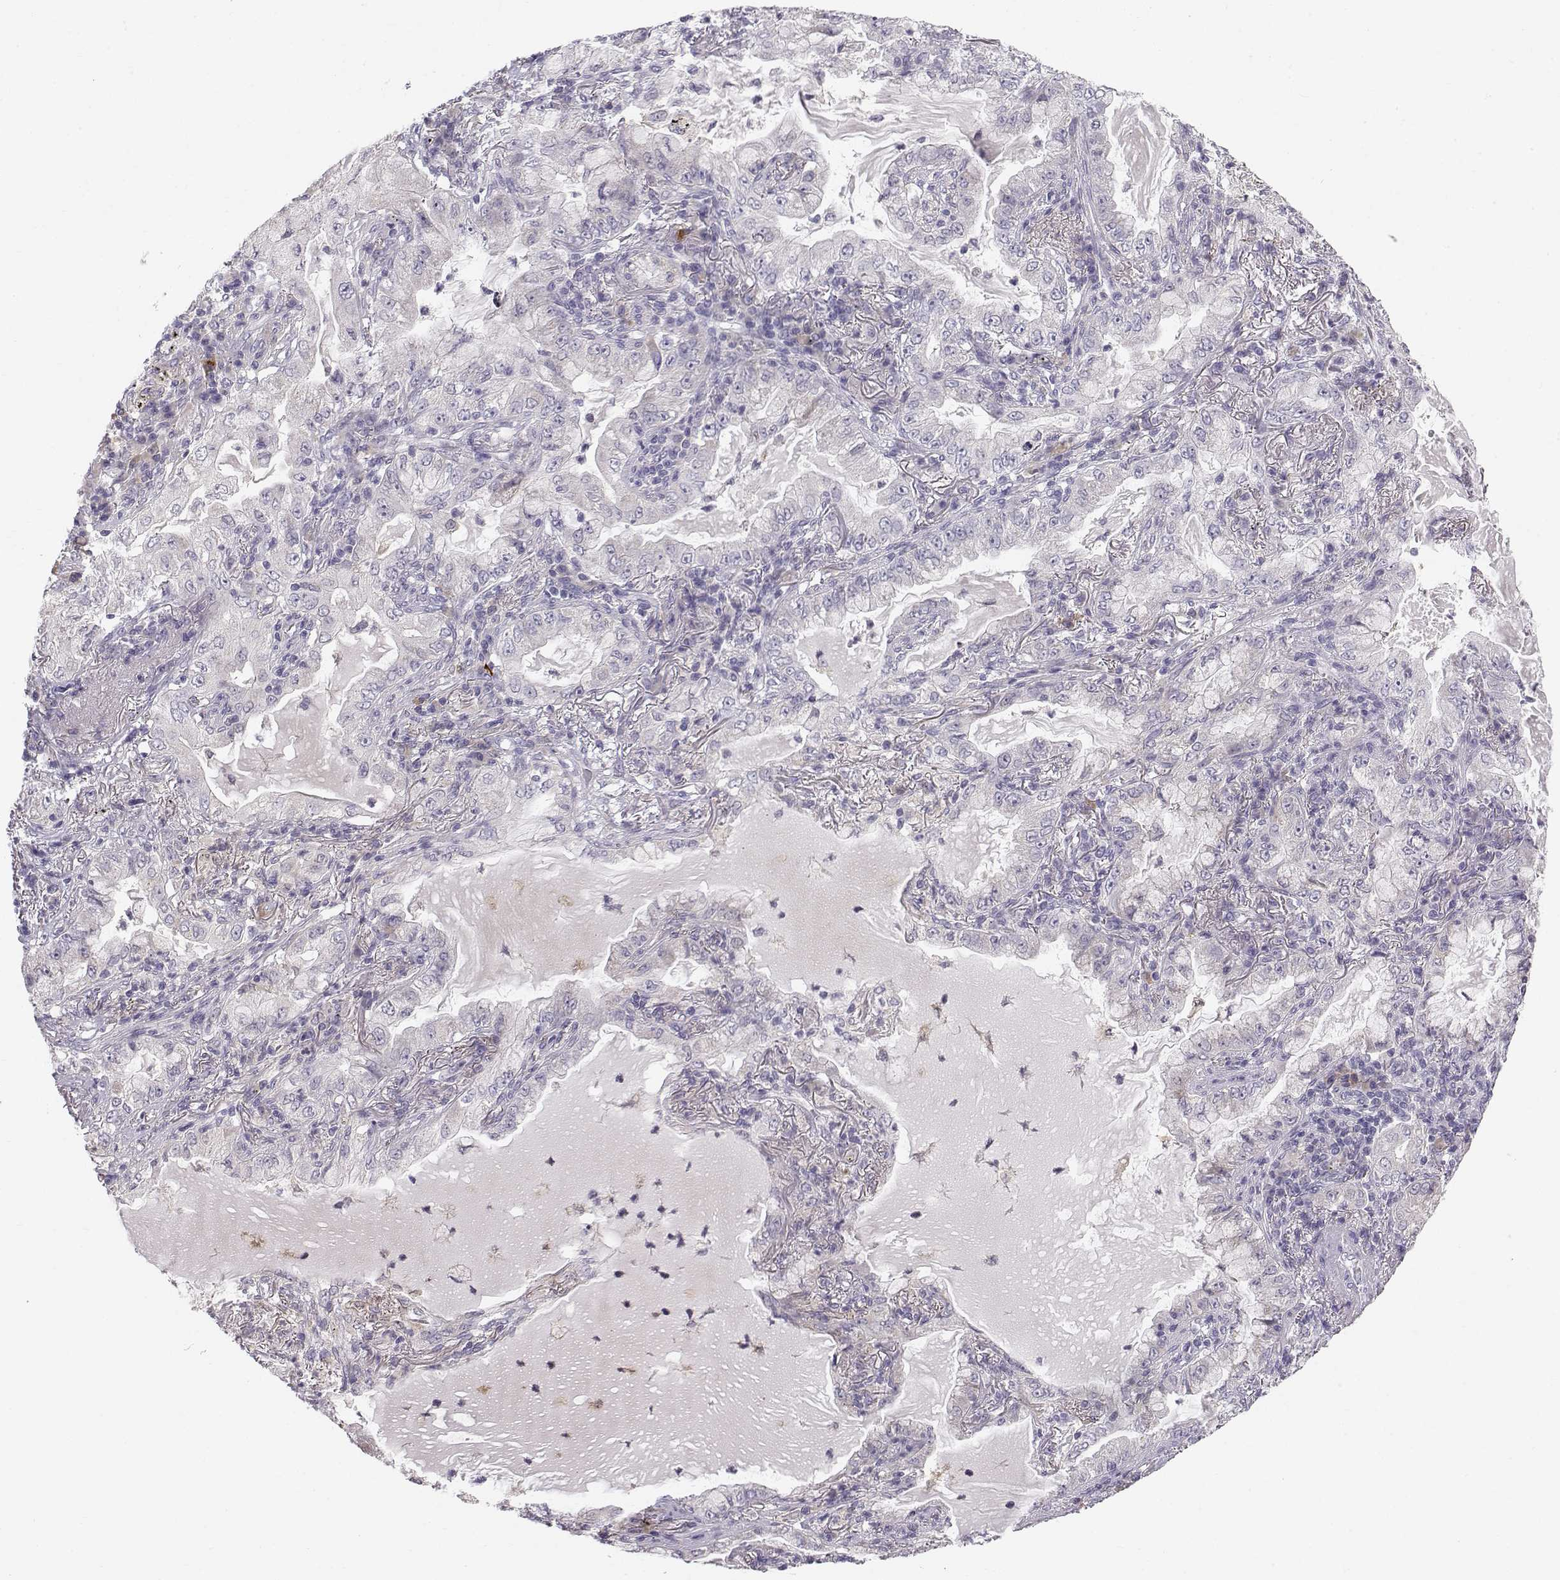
{"staining": {"intensity": "negative", "quantity": "none", "location": "none"}, "tissue": "lung cancer", "cell_type": "Tumor cells", "image_type": "cancer", "snomed": [{"axis": "morphology", "description": "Adenocarcinoma, NOS"}, {"axis": "topography", "description": "Lung"}], "caption": "The immunohistochemistry (IHC) image has no significant staining in tumor cells of lung cancer (adenocarcinoma) tissue. The staining was performed using DAB (3,3'-diaminobenzidine) to visualize the protein expression in brown, while the nuclei were stained in blue with hematoxylin (Magnification: 20x).", "gene": "ACSL6", "patient": {"sex": "female", "age": 73}}